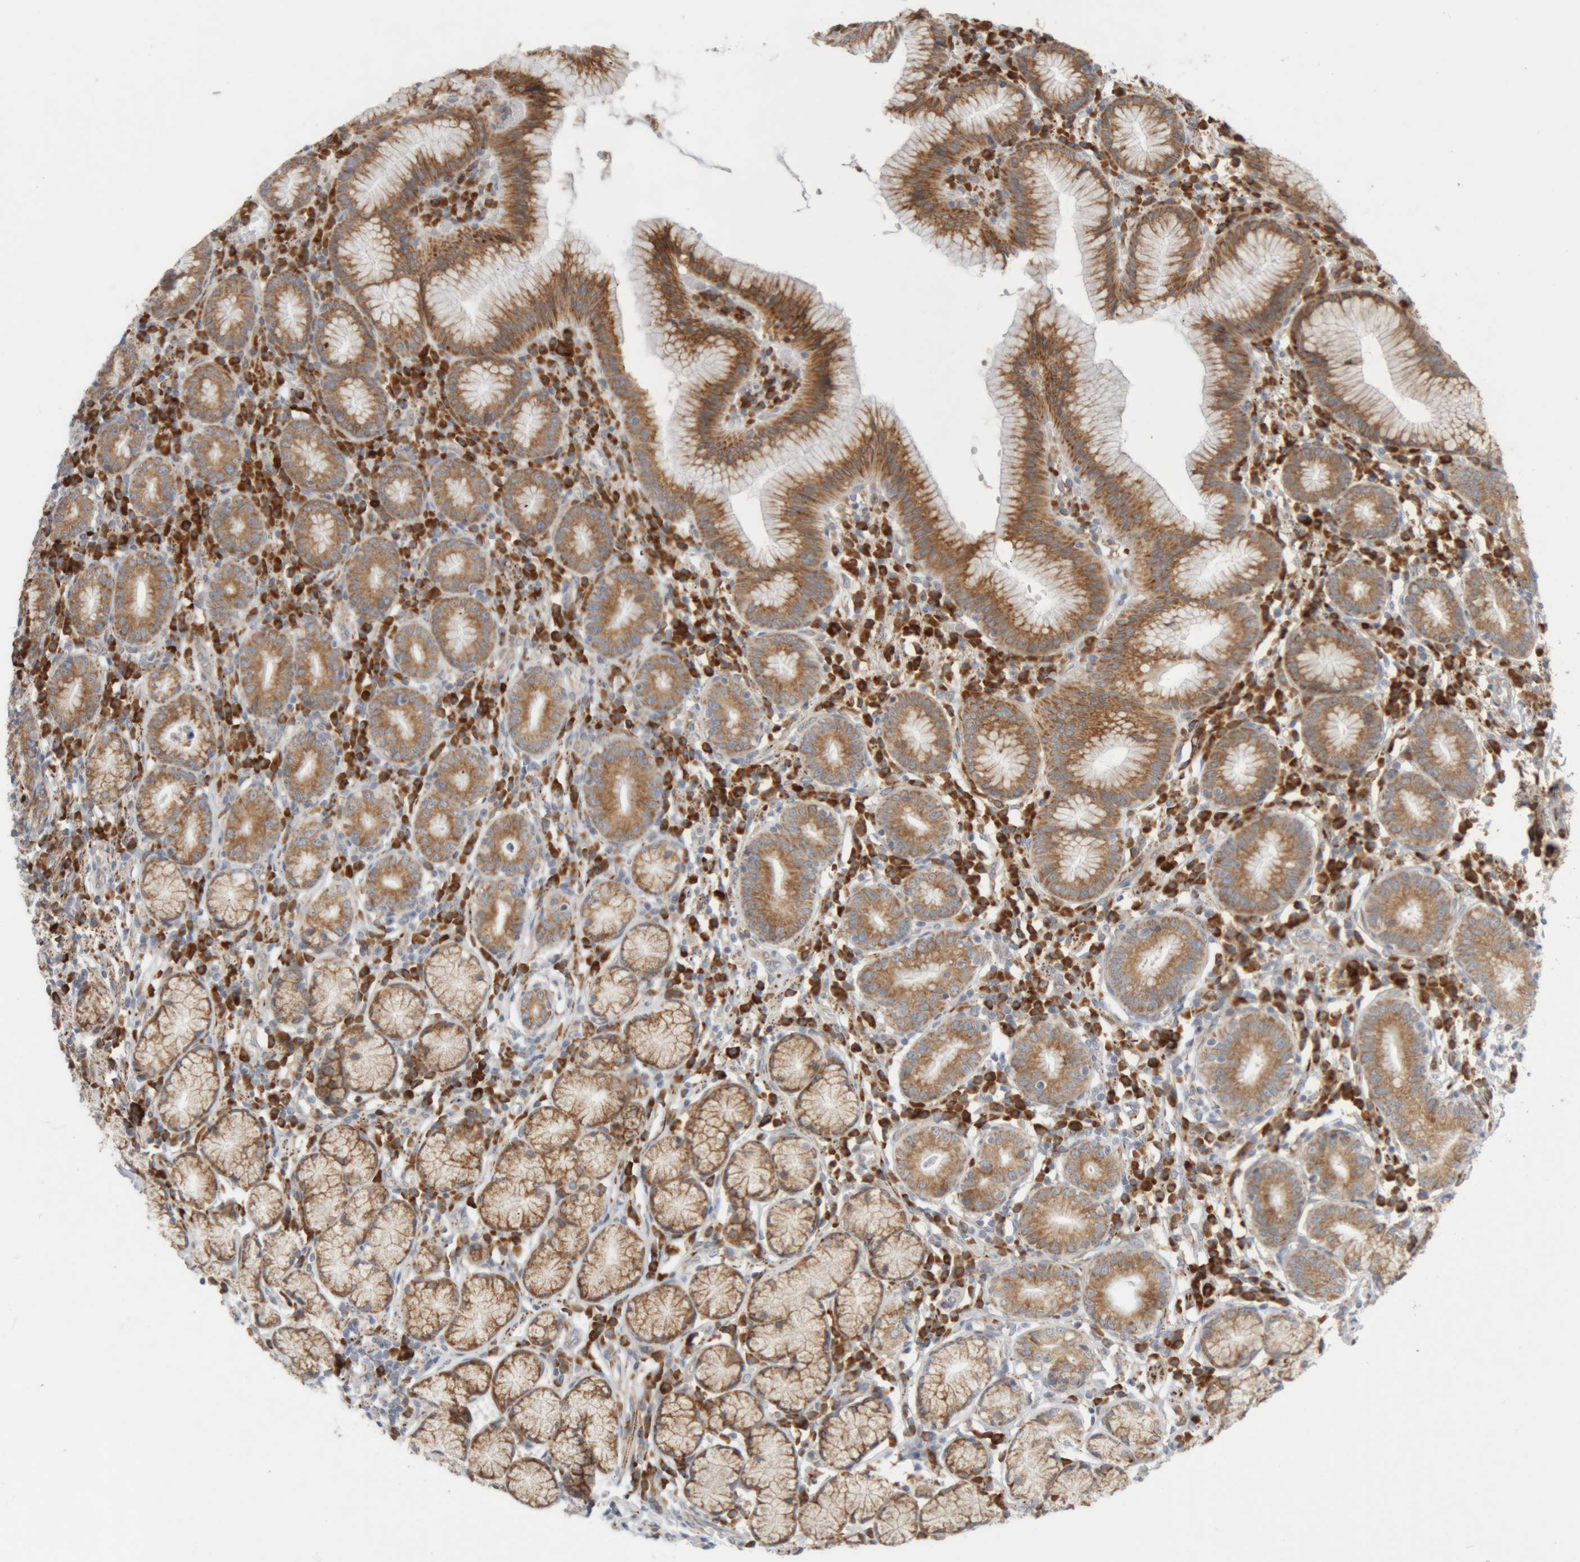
{"staining": {"intensity": "moderate", "quantity": ">75%", "location": "cytoplasmic/membranous"}, "tissue": "stomach", "cell_type": "Glandular cells", "image_type": "normal", "snomed": [{"axis": "morphology", "description": "Normal tissue, NOS"}, {"axis": "topography", "description": "Stomach"}], "caption": "High-power microscopy captured an immunohistochemistry (IHC) histopathology image of benign stomach, revealing moderate cytoplasmic/membranous staining in approximately >75% of glandular cells.", "gene": "RPN2", "patient": {"sex": "male", "age": 55}}